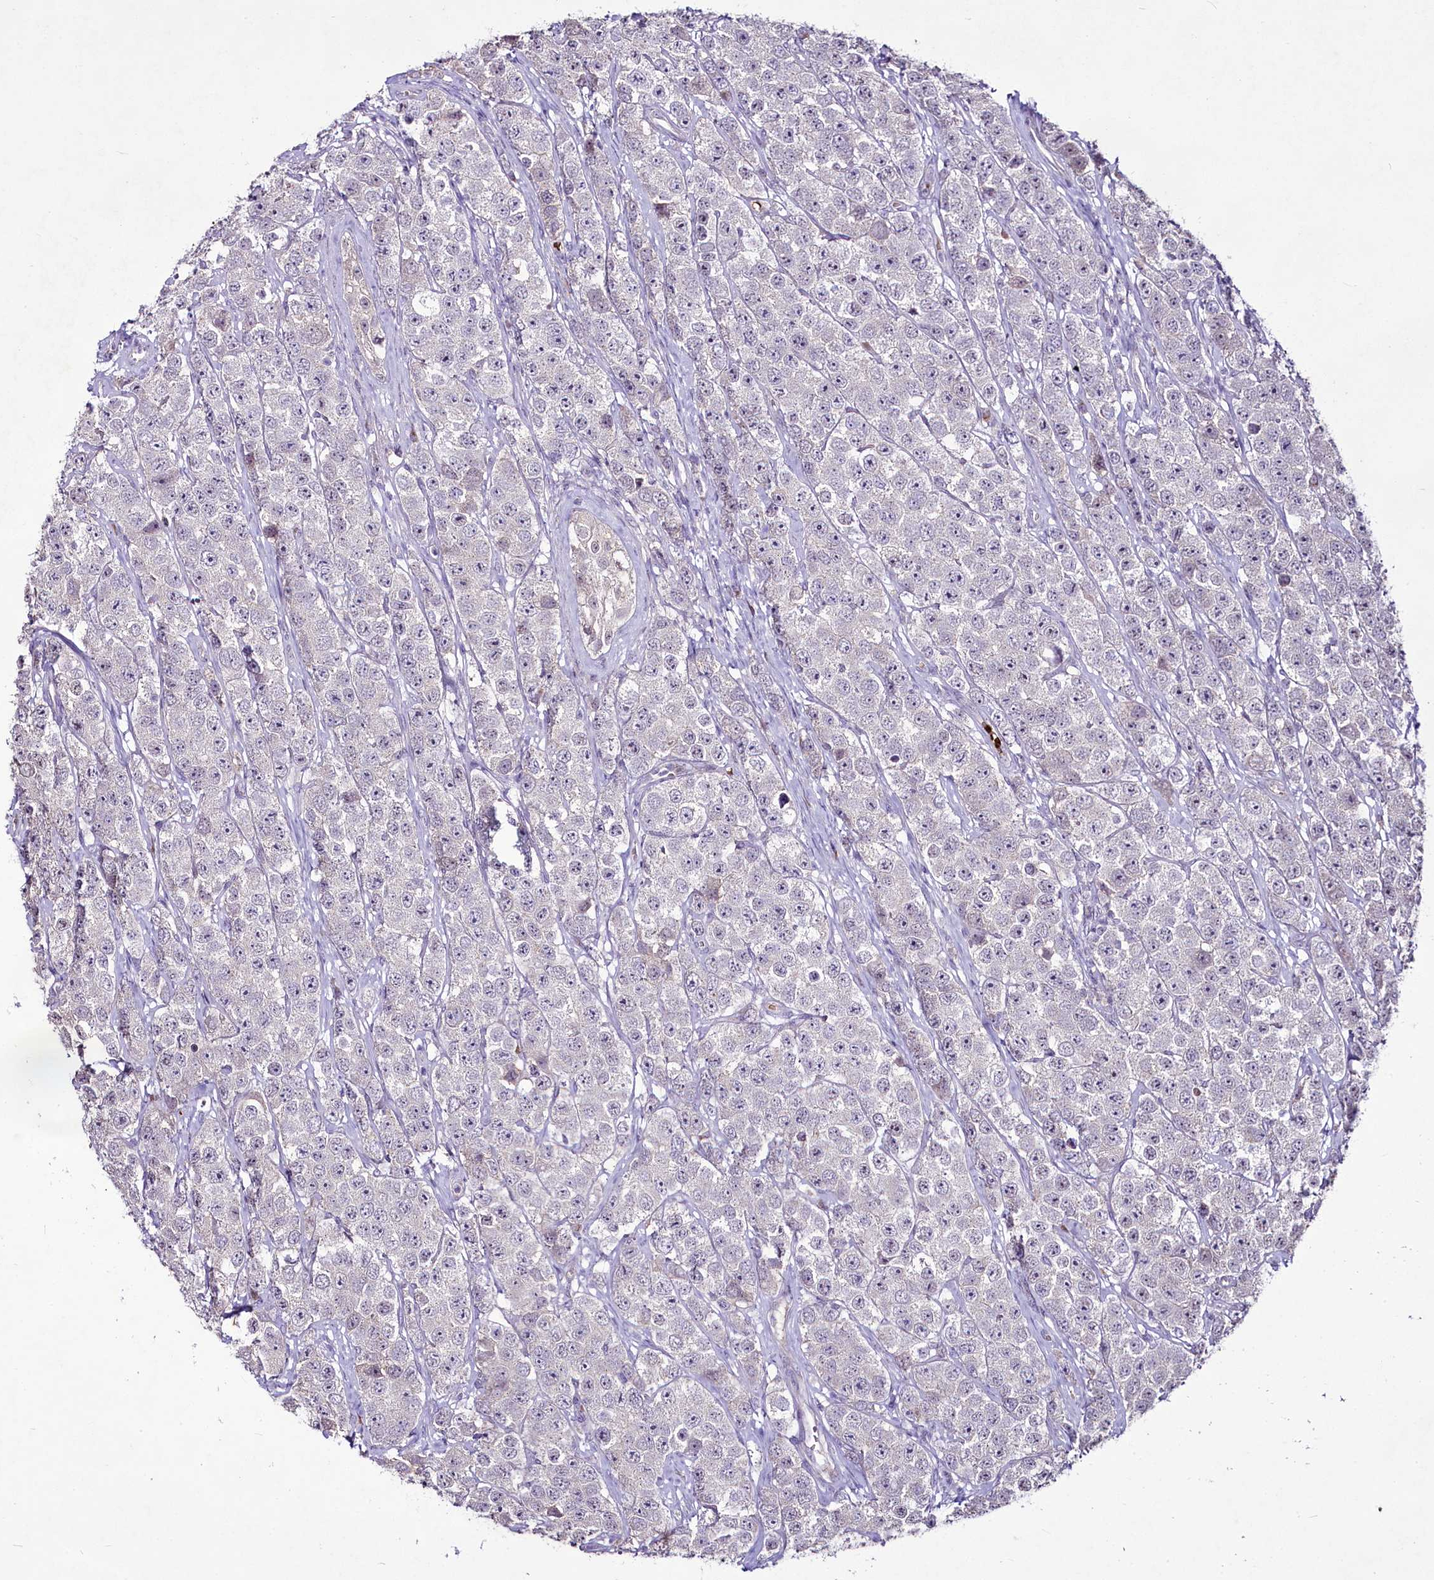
{"staining": {"intensity": "negative", "quantity": "none", "location": "none"}, "tissue": "testis cancer", "cell_type": "Tumor cells", "image_type": "cancer", "snomed": [{"axis": "morphology", "description": "Seminoma, NOS"}, {"axis": "topography", "description": "Testis"}], "caption": "There is no significant expression in tumor cells of testis seminoma.", "gene": "SUSD3", "patient": {"sex": "male", "age": 28}}